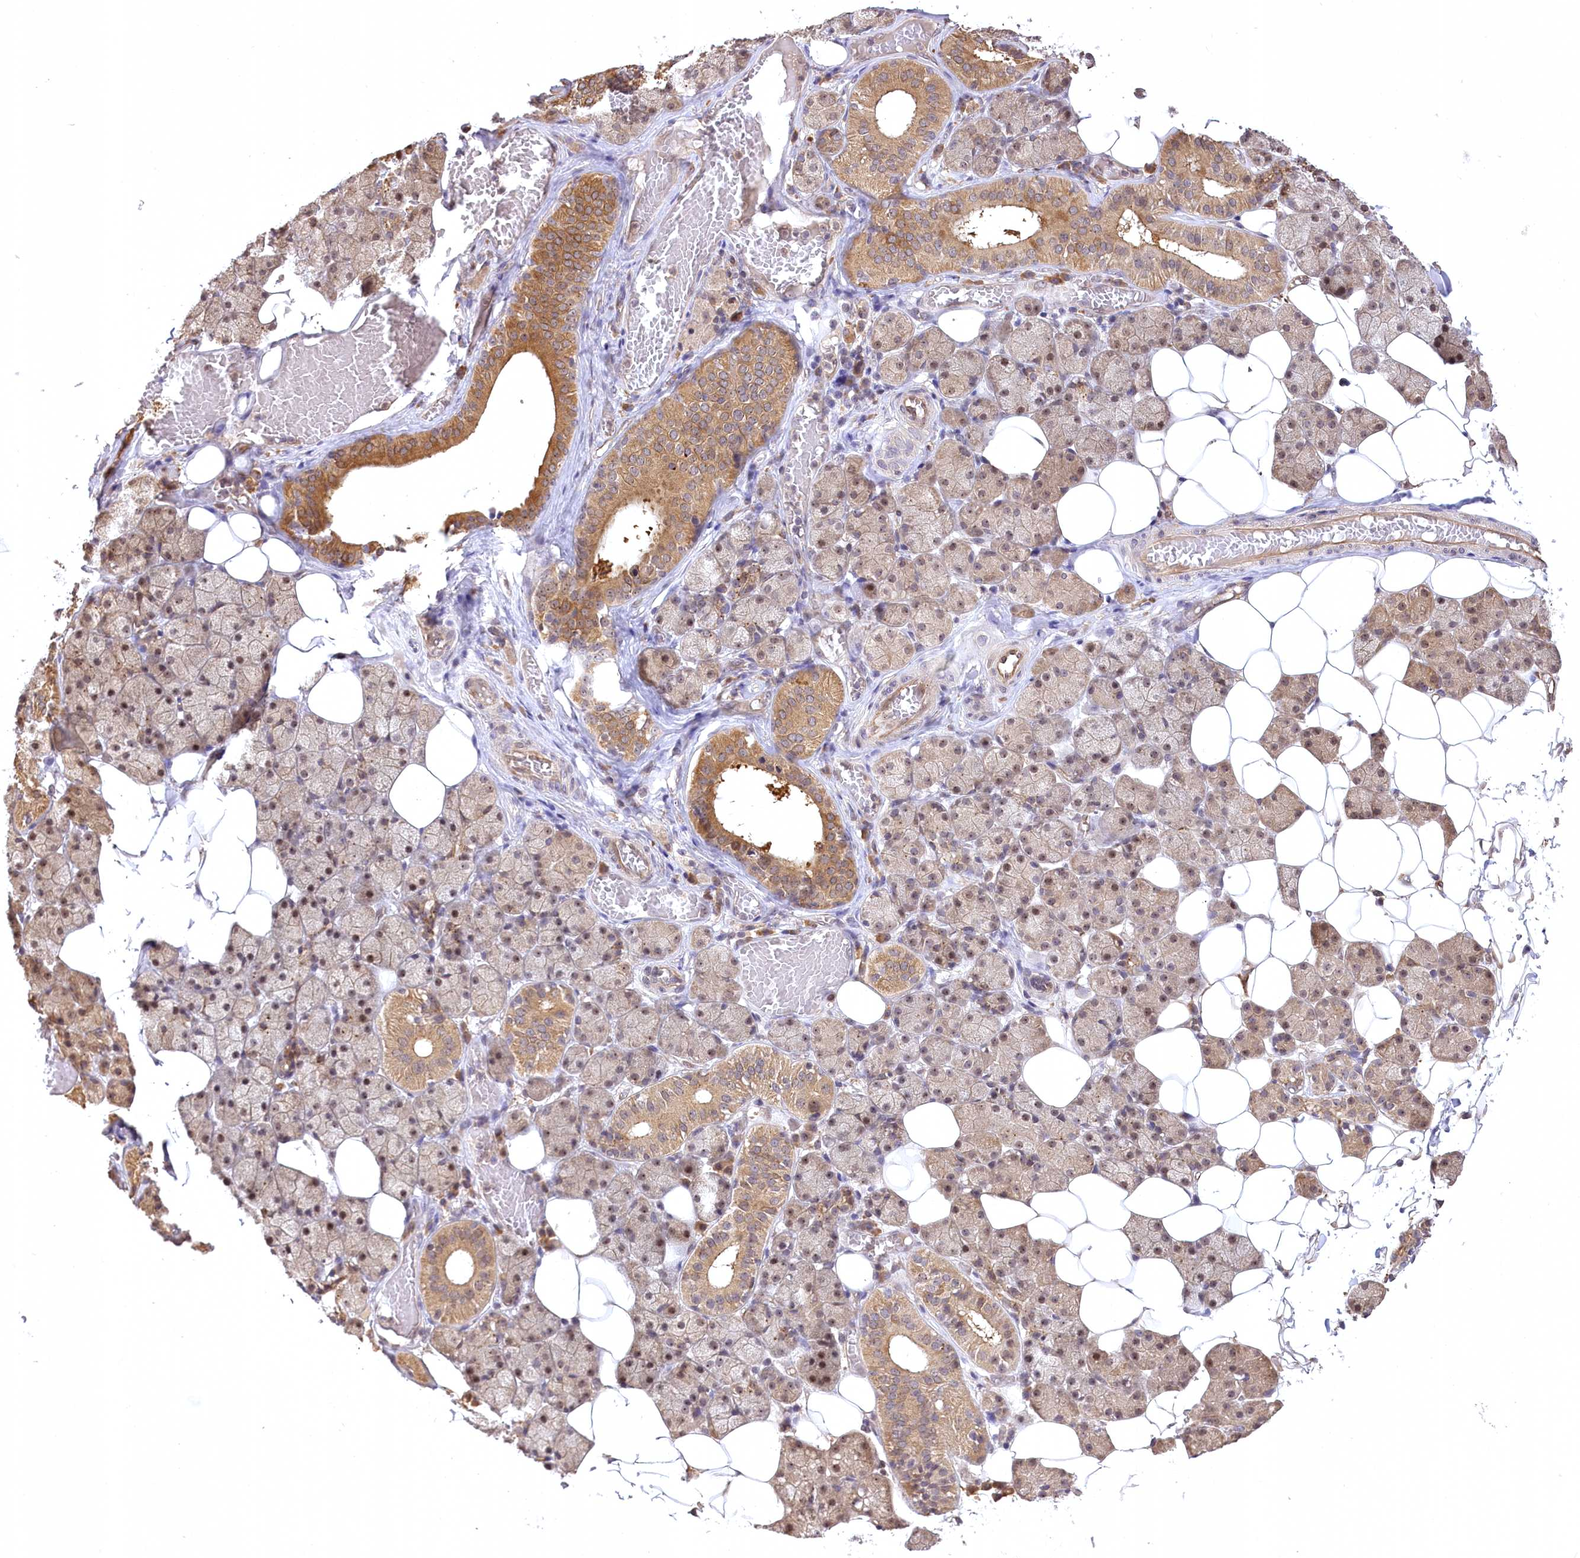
{"staining": {"intensity": "moderate", "quantity": ">75%", "location": "cytoplasmic/membranous,nuclear"}, "tissue": "salivary gland", "cell_type": "Glandular cells", "image_type": "normal", "snomed": [{"axis": "morphology", "description": "Normal tissue, NOS"}, {"axis": "topography", "description": "Salivary gland"}], "caption": "This histopathology image shows normal salivary gland stained with immunohistochemistry to label a protein in brown. The cytoplasmic/membranous,nuclear of glandular cells show moderate positivity for the protein. Nuclei are counter-stained blue.", "gene": "SERGEF", "patient": {"sex": "female", "age": 33}}